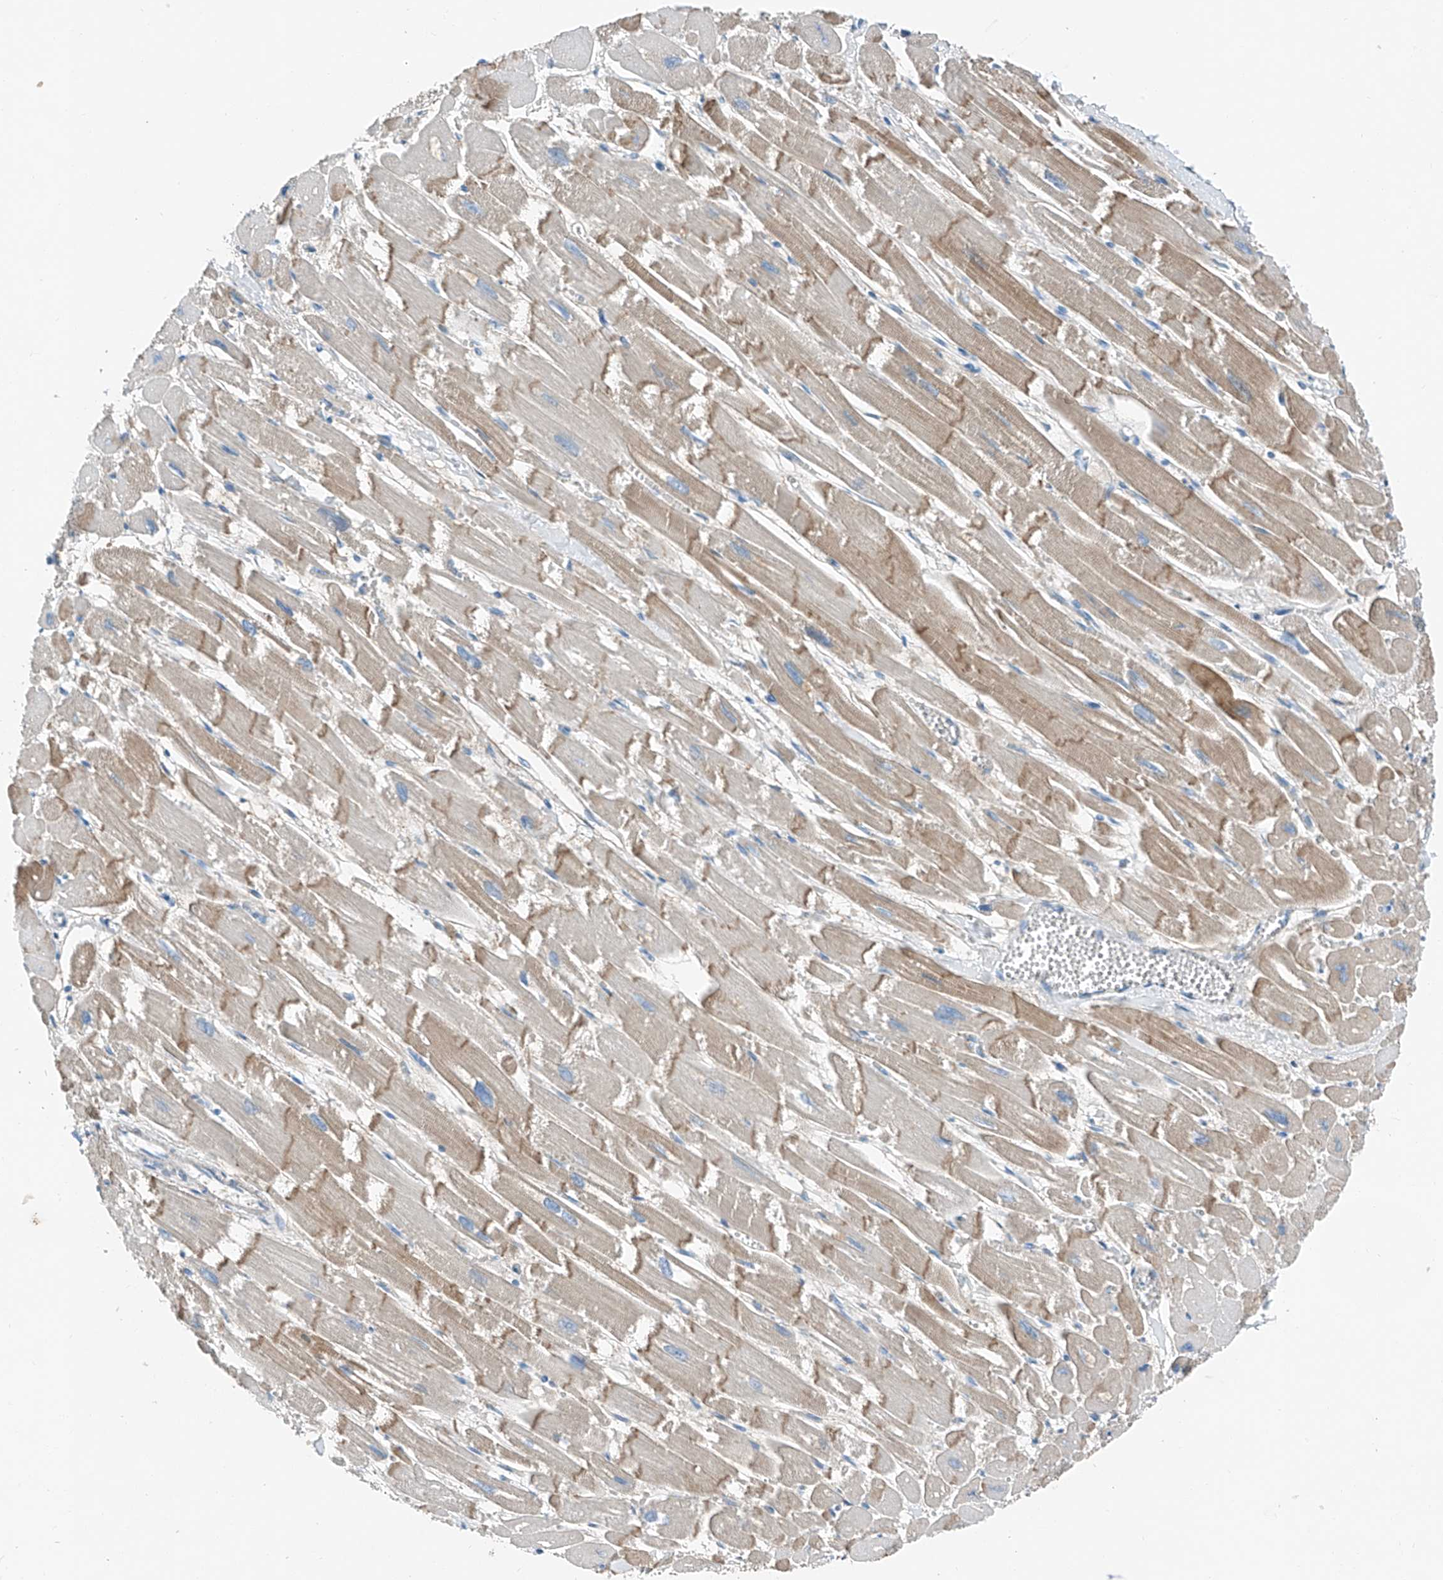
{"staining": {"intensity": "moderate", "quantity": "25%-75%", "location": "cytoplasmic/membranous"}, "tissue": "heart muscle", "cell_type": "Cardiomyocytes", "image_type": "normal", "snomed": [{"axis": "morphology", "description": "Normal tissue, NOS"}, {"axis": "topography", "description": "Heart"}], "caption": "Moderate cytoplasmic/membranous positivity is appreciated in approximately 25%-75% of cardiomyocytes in normal heart muscle.", "gene": "MDGA1", "patient": {"sex": "male", "age": 54}}